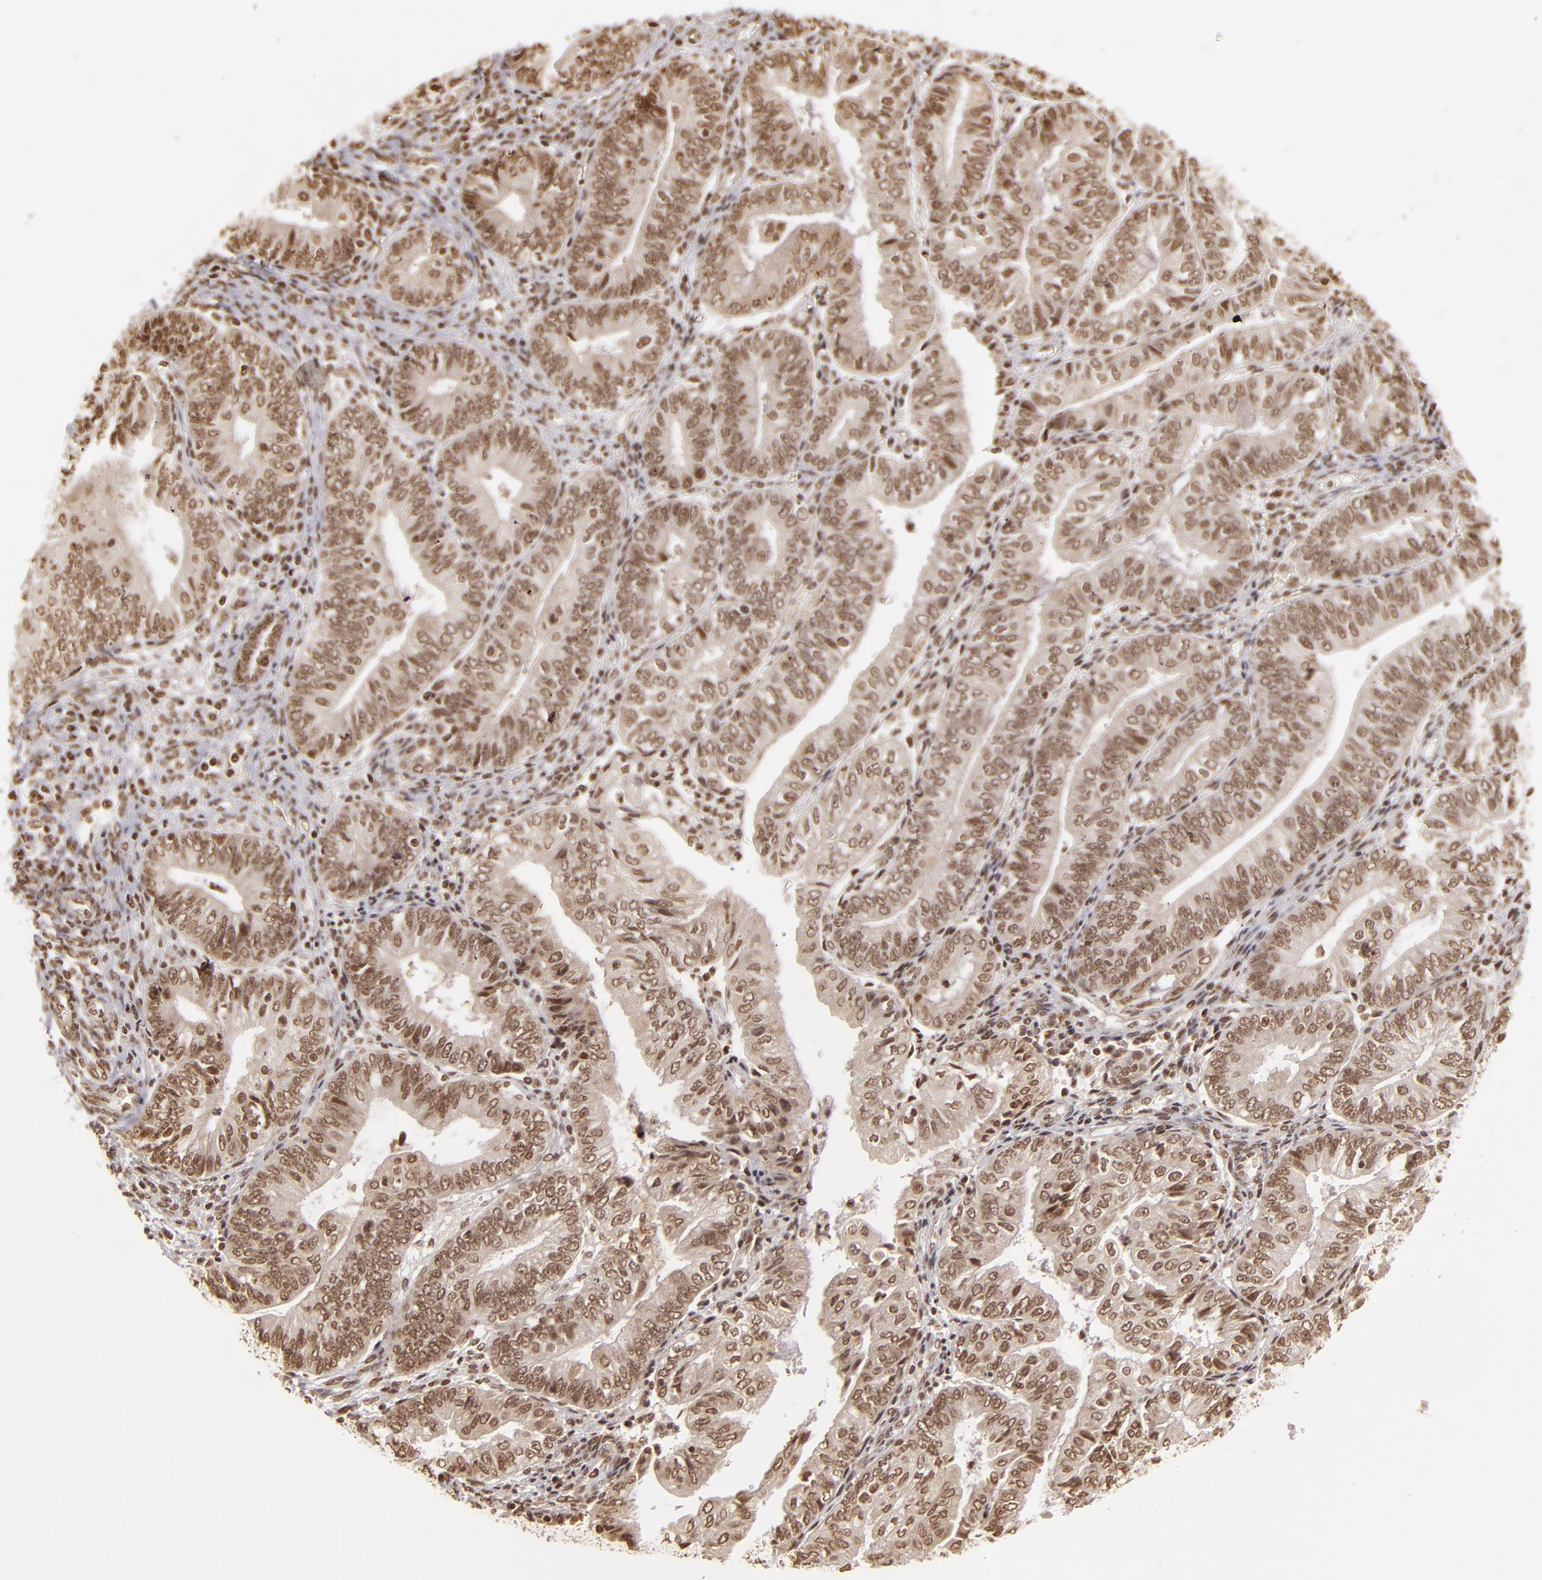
{"staining": {"intensity": "moderate", "quantity": ">75%", "location": "nuclear"}, "tissue": "endometrial cancer", "cell_type": "Tumor cells", "image_type": "cancer", "snomed": [{"axis": "morphology", "description": "Adenocarcinoma, NOS"}, {"axis": "topography", "description": "Endometrium"}], "caption": "Adenocarcinoma (endometrial) stained with IHC reveals moderate nuclear staining in about >75% of tumor cells.", "gene": "CUL3", "patient": {"sex": "female", "age": 55}}